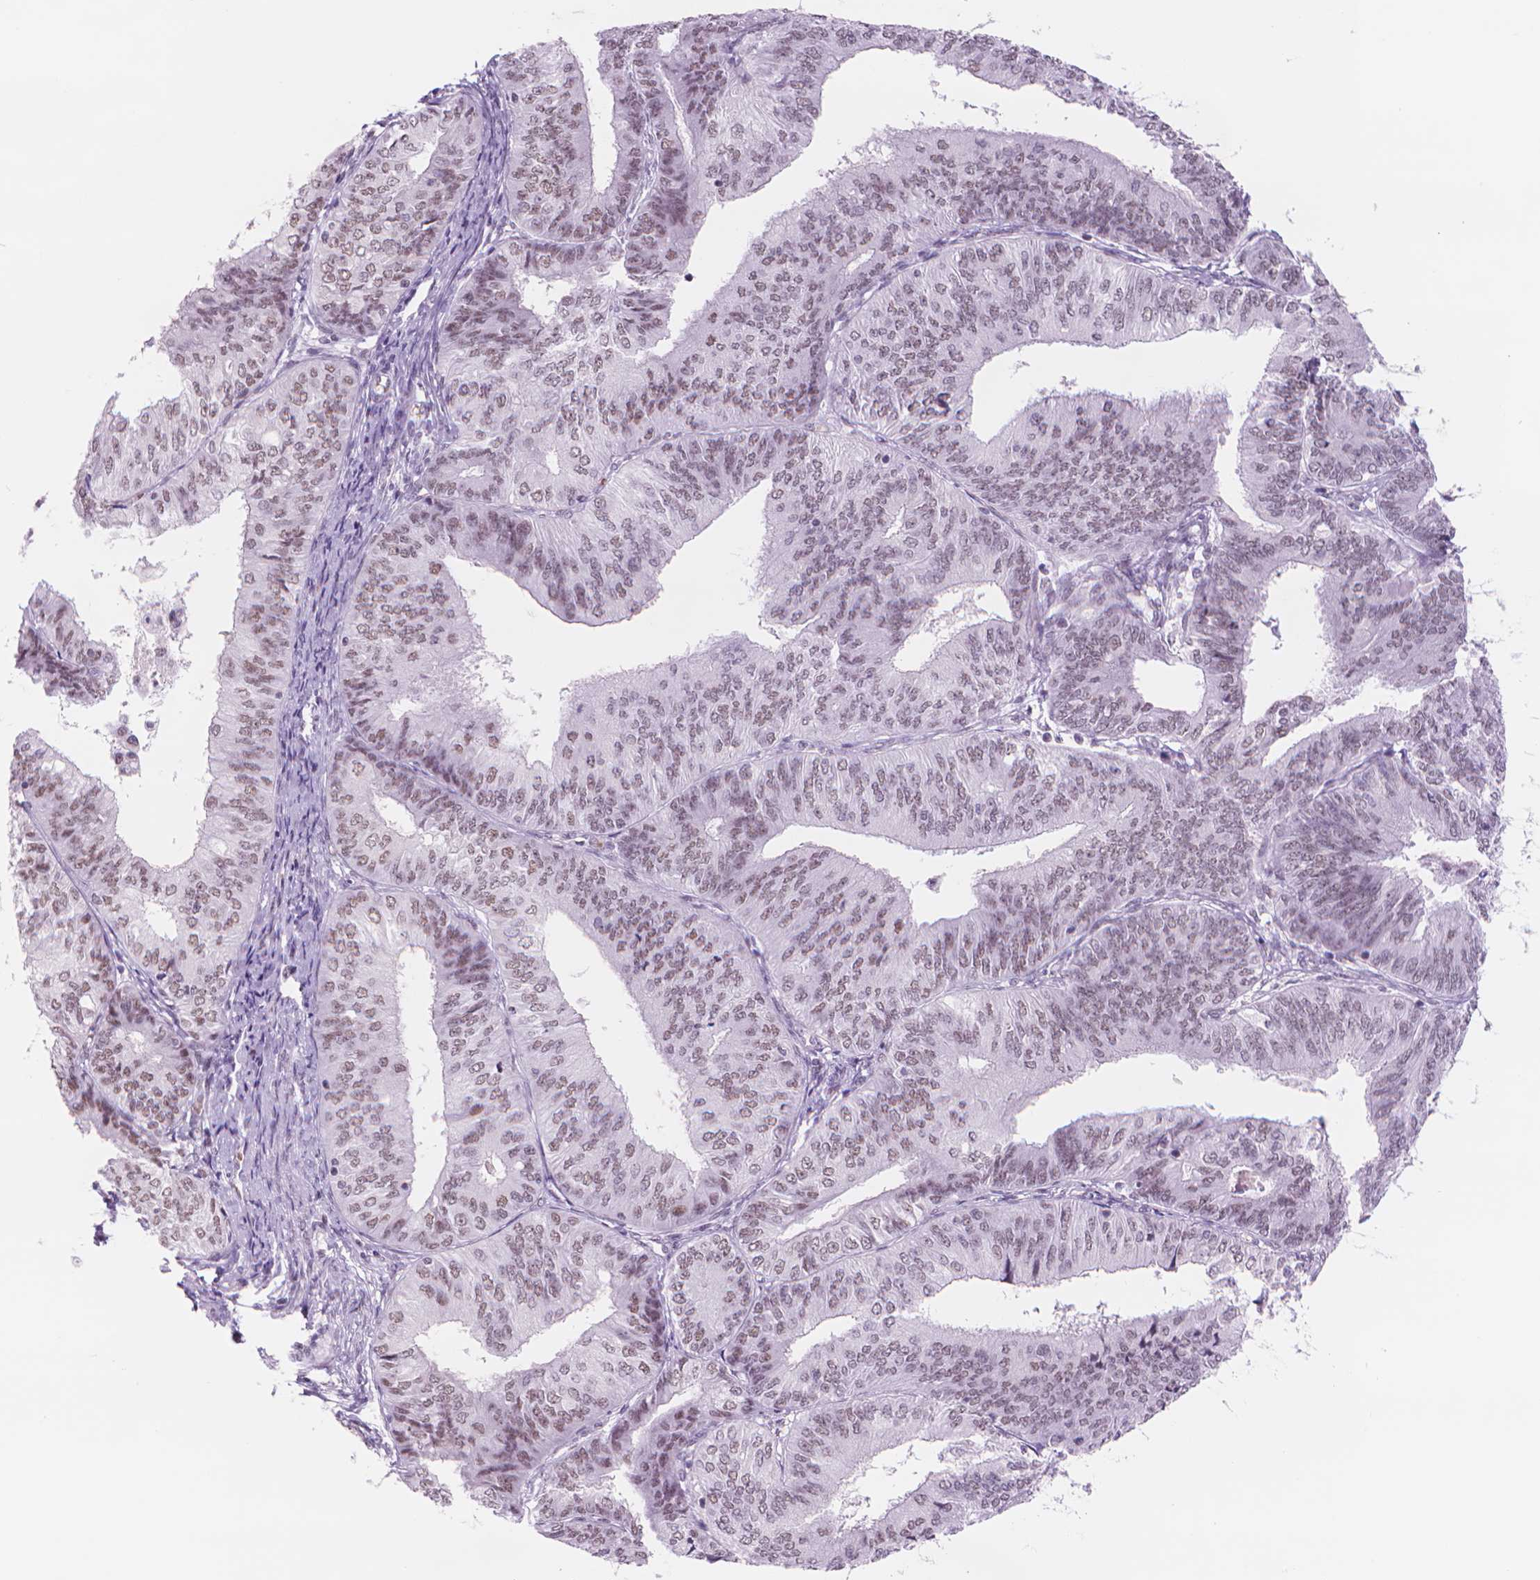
{"staining": {"intensity": "moderate", "quantity": "25%-75%", "location": "nuclear"}, "tissue": "endometrial cancer", "cell_type": "Tumor cells", "image_type": "cancer", "snomed": [{"axis": "morphology", "description": "Adenocarcinoma, NOS"}, {"axis": "topography", "description": "Endometrium"}], "caption": "Protein positivity by IHC displays moderate nuclear positivity in approximately 25%-75% of tumor cells in endometrial cancer (adenocarcinoma). The staining was performed using DAB, with brown indicating positive protein expression. Nuclei are stained blue with hematoxylin.", "gene": "POLR3D", "patient": {"sex": "female", "age": 58}}